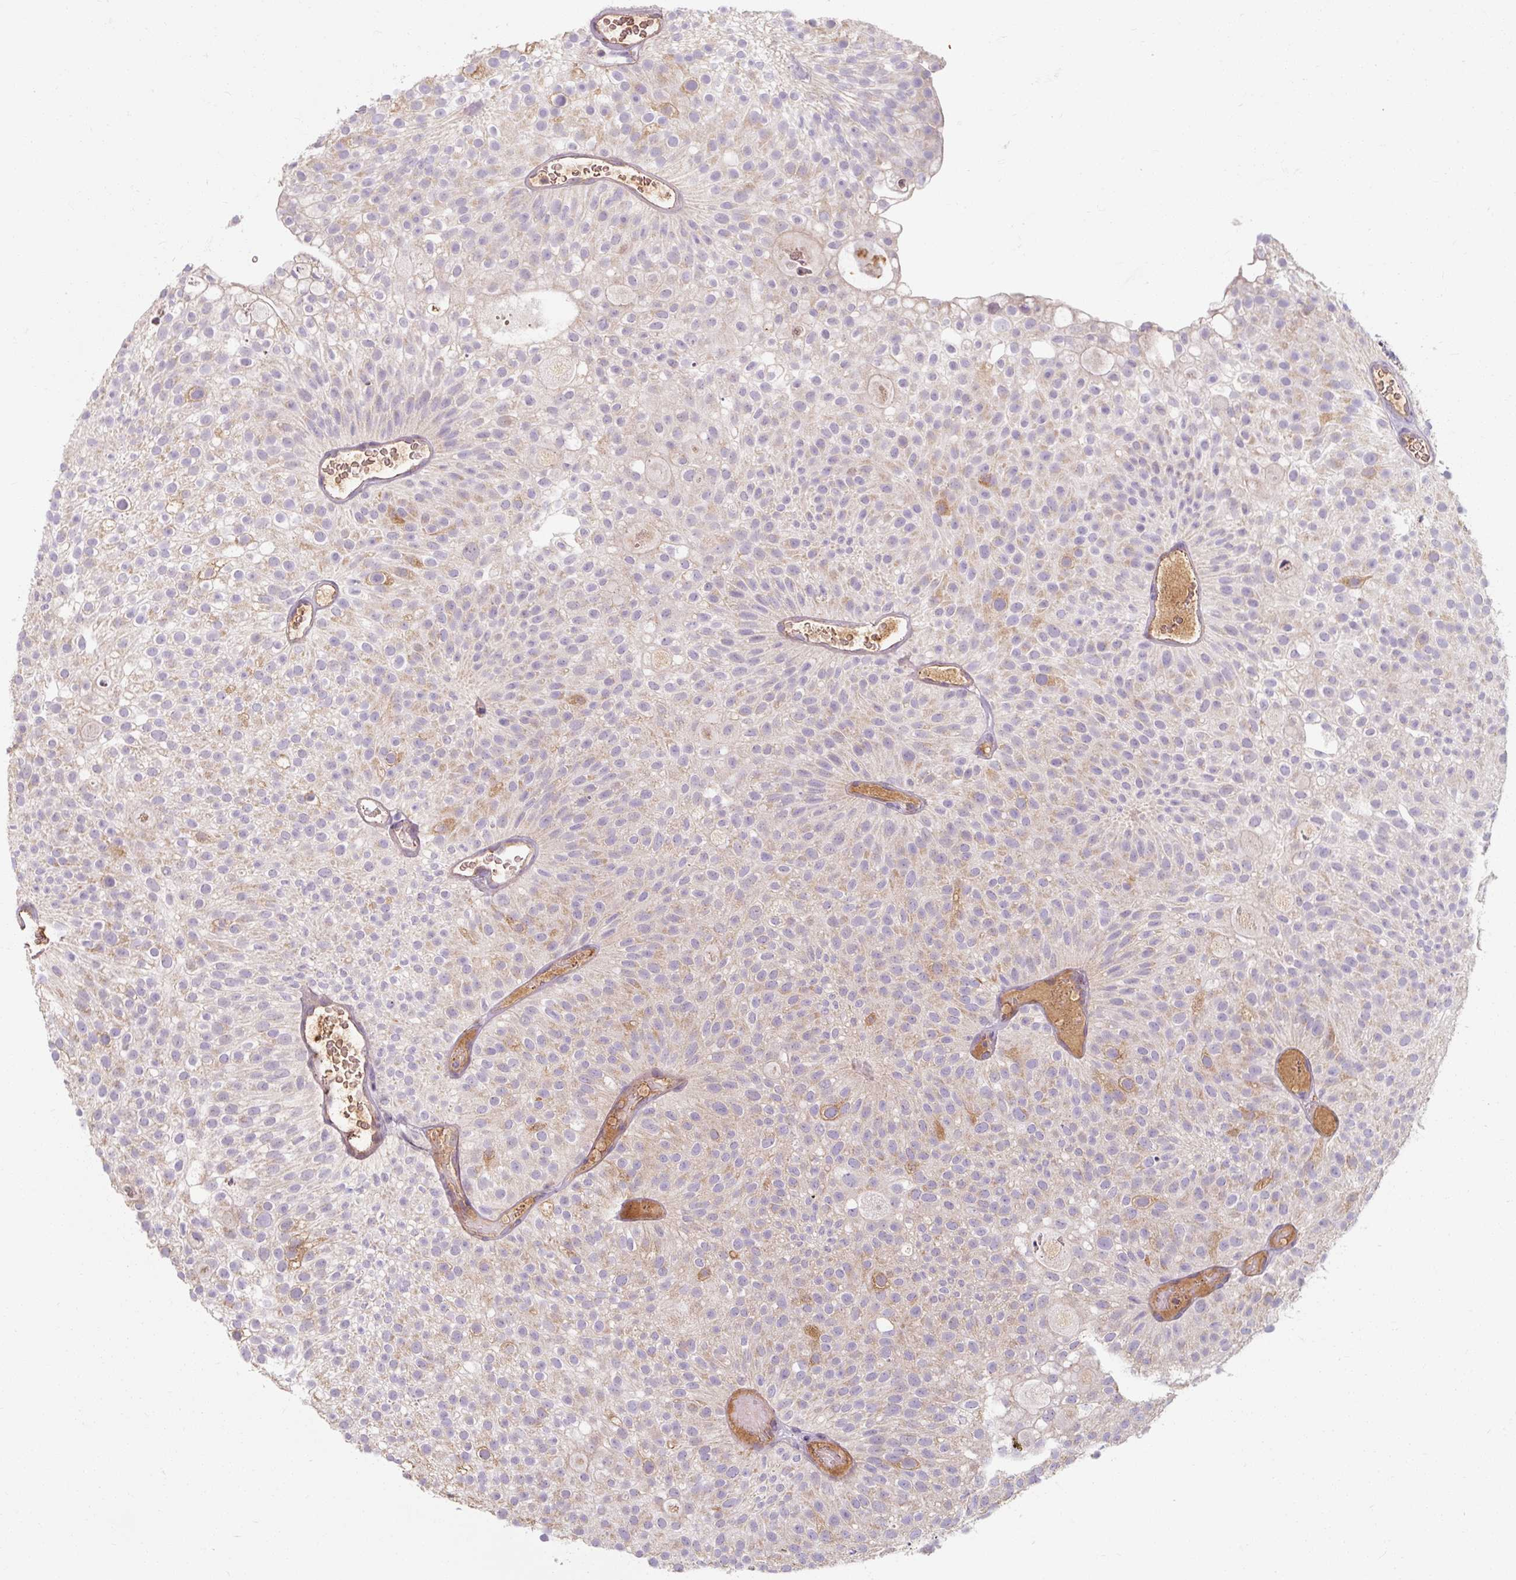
{"staining": {"intensity": "weak", "quantity": ">75%", "location": "cytoplasmic/membranous"}, "tissue": "urothelial cancer", "cell_type": "Tumor cells", "image_type": "cancer", "snomed": [{"axis": "morphology", "description": "Urothelial carcinoma, Low grade"}, {"axis": "topography", "description": "Urinary bladder"}], "caption": "Human urothelial cancer stained with a protein marker shows weak staining in tumor cells.", "gene": "TSEN54", "patient": {"sex": "male", "age": 78}}